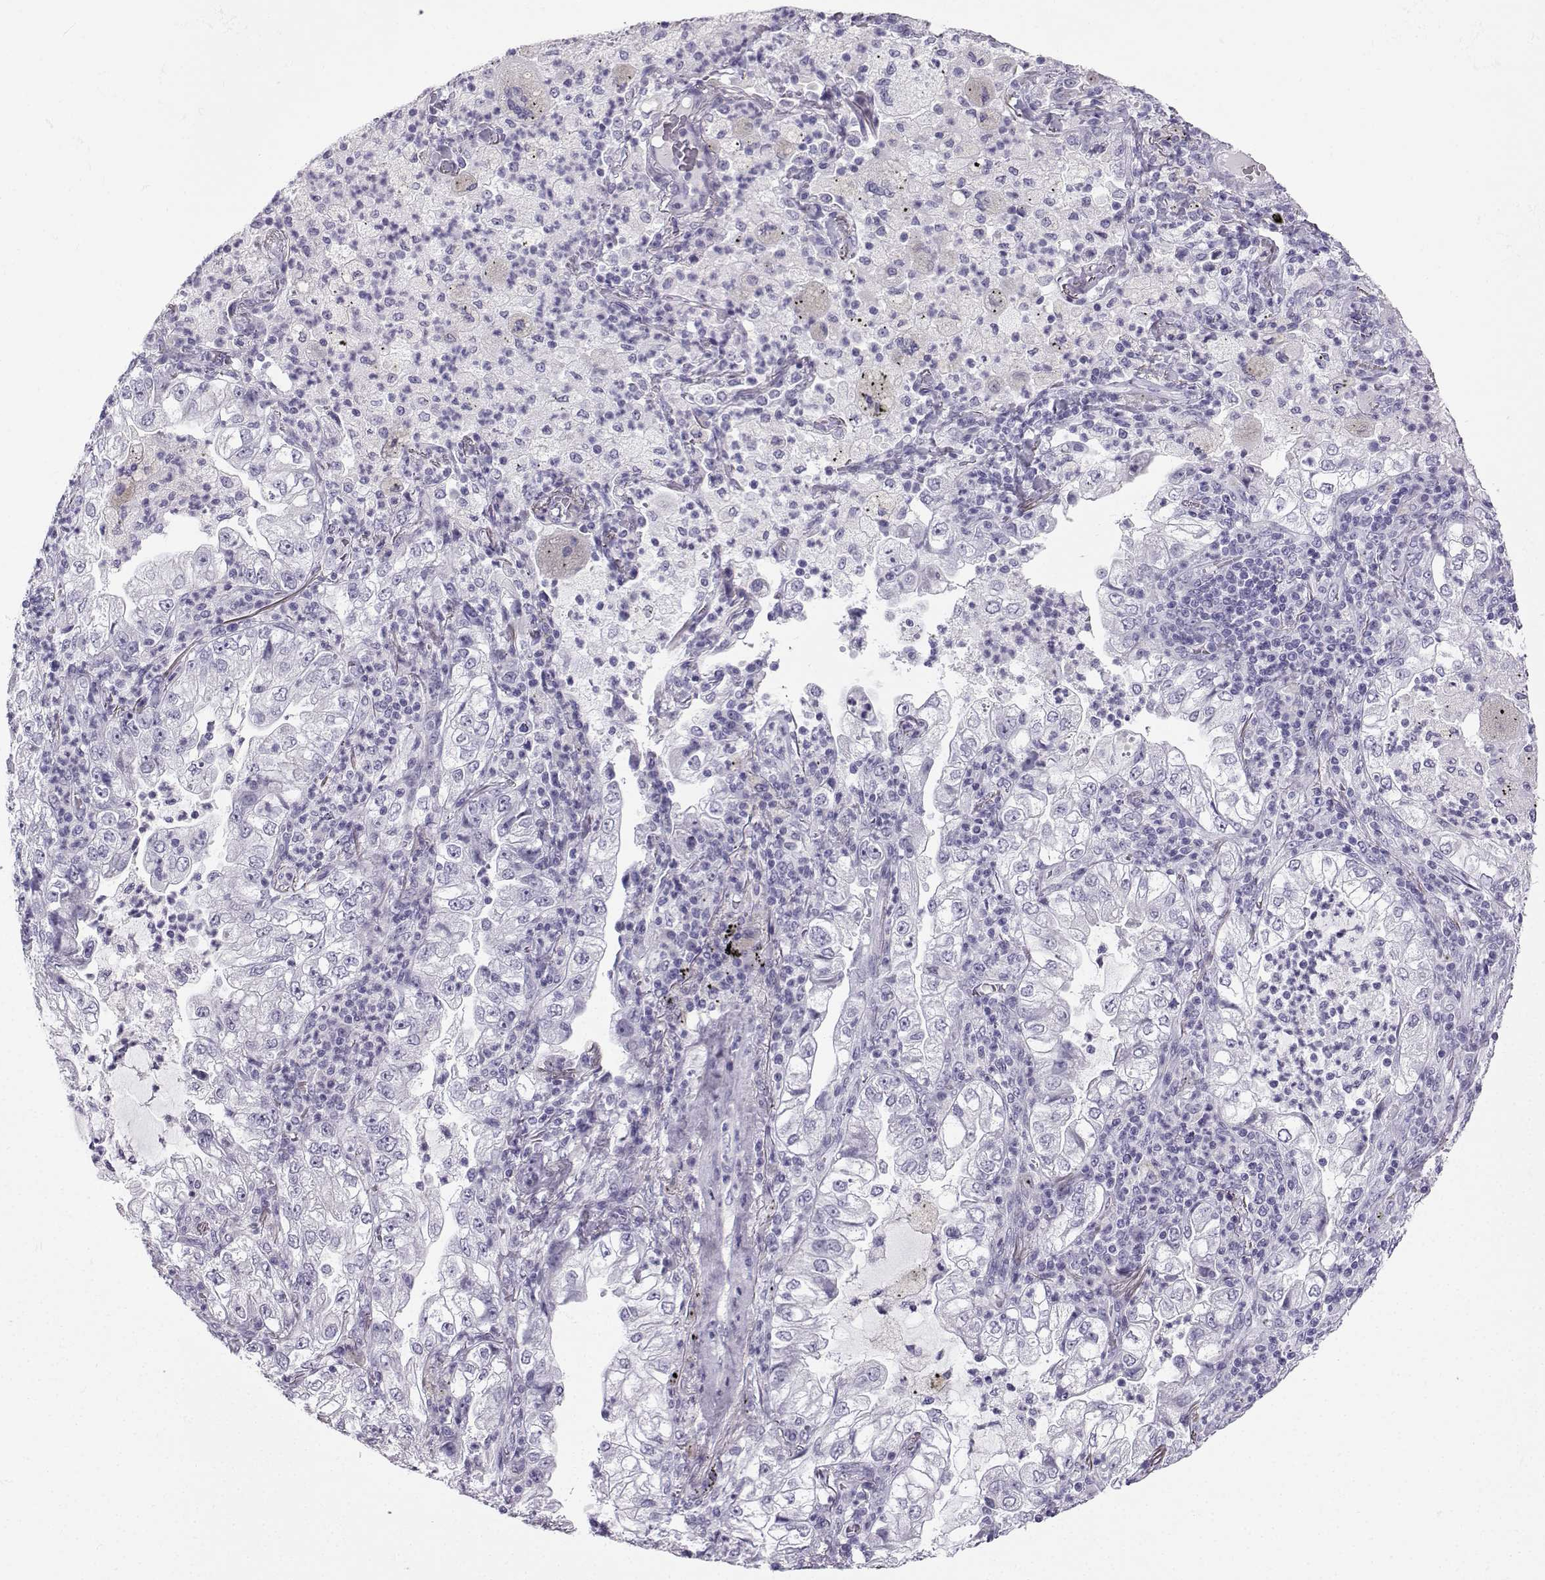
{"staining": {"intensity": "negative", "quantity": "none", "location": "none"}, "tissue": "lung cancer", "cell_type": "Tumor cells", "image_type": "cancer", "snomed": [{"axis": "morphology", "description": "Adenocarcinoma, NOS"}, {"axis": "topography", "description": "Lung"}], "caption": "Tumor cells show no significant protein positivity in lung cancer (adenocarcinoma).", "gene": "ZBTB8B", "patient": {"sex": "female", "age": 73}}